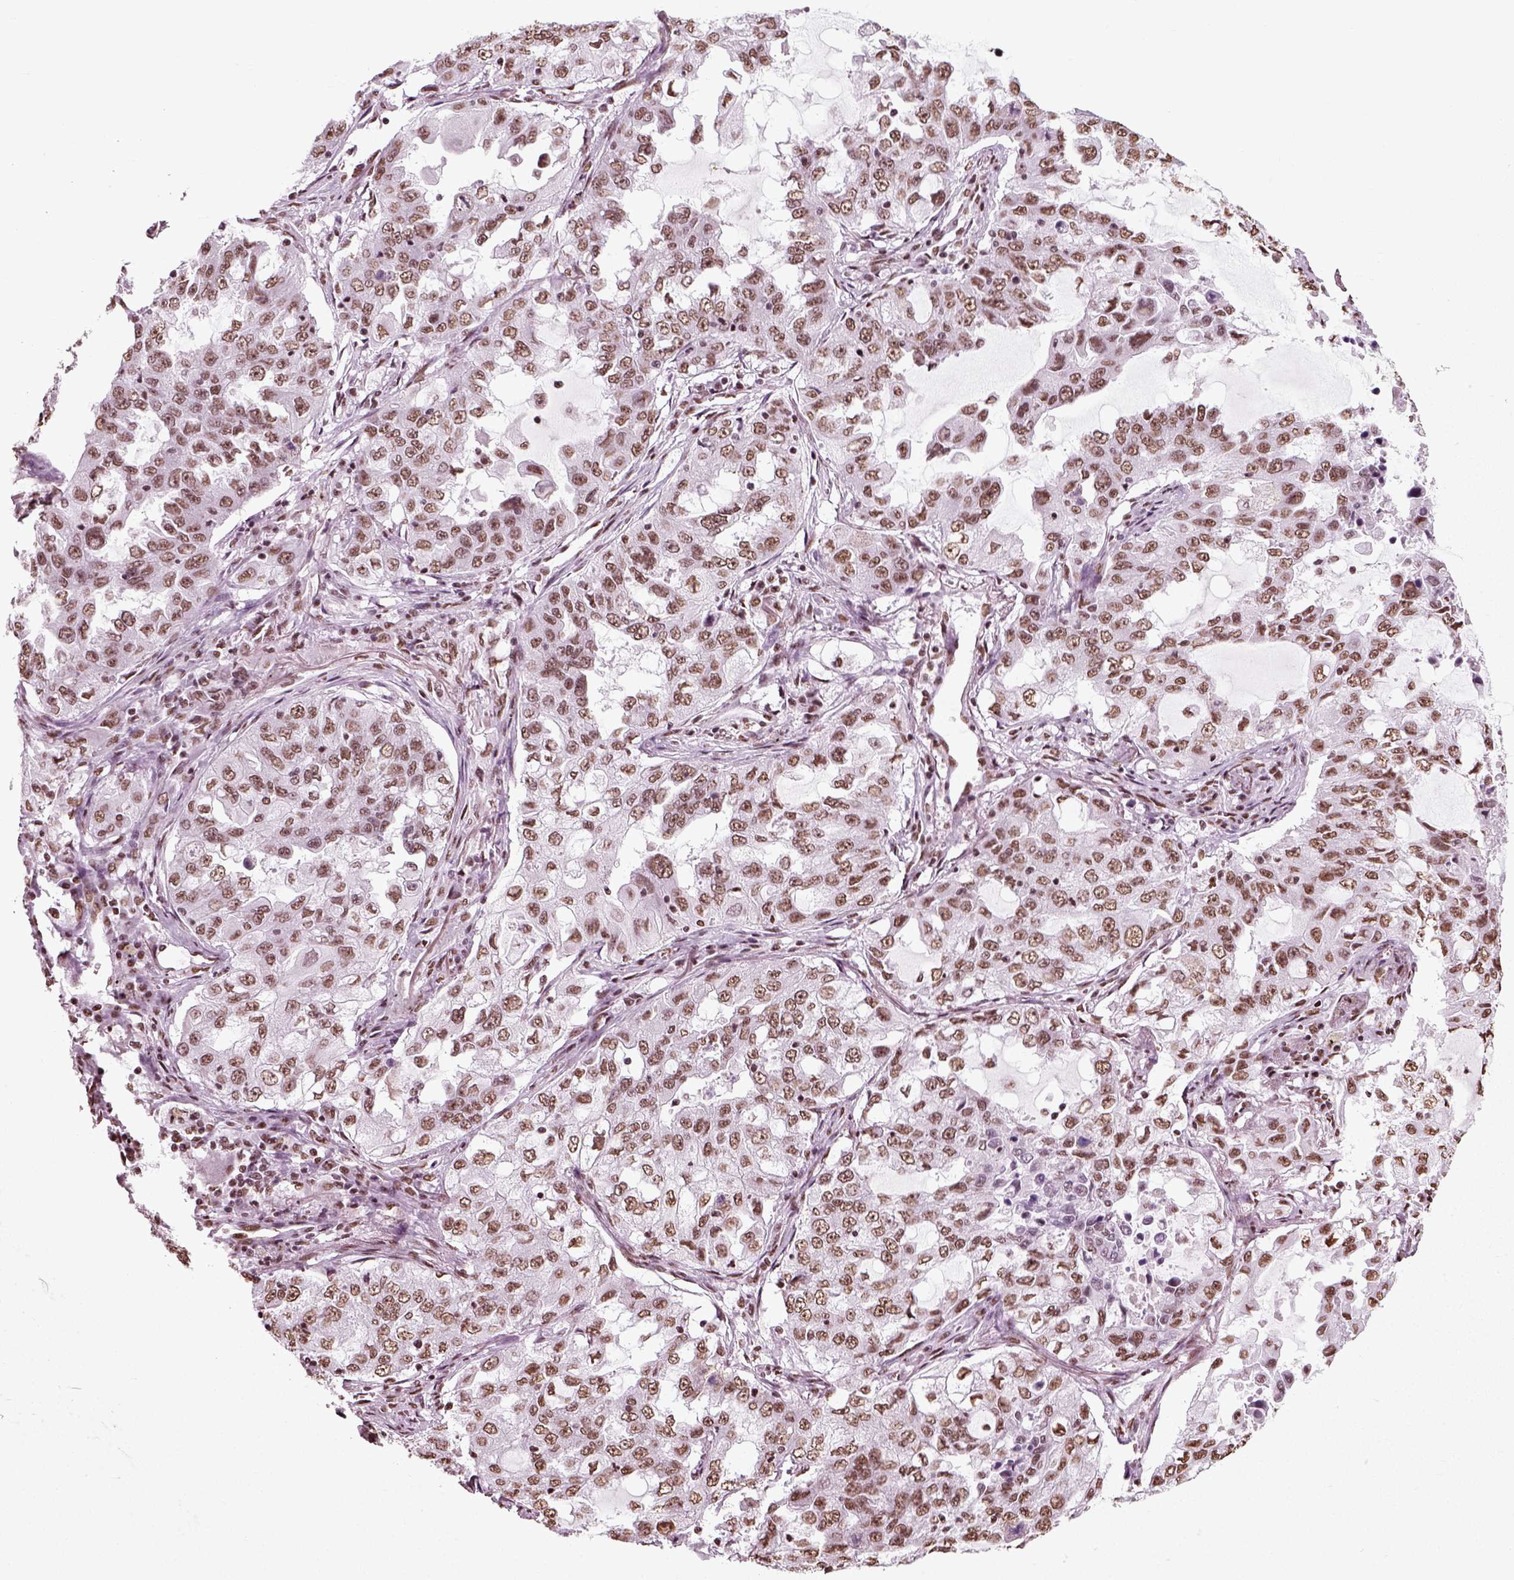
{"staining": {"intensity": "moderate", "quantity": ">75%", "location": "nuclear"}, "tissue": "lung cancer", "cell_type": "Tumor cells", "image_type": "cancer", "snomed": [{"axis": "morphology", "description": "Adenocarcinoma, NOS"}, {"axis": "topography", "description": "Lung"}], "caption": "Moderate nuclear expression is seen in approximately >75% of tumor cells in adenocarcinoma (lung).", "gene": "POLR1H", "patient": {"sex": "female", "age": 61}}